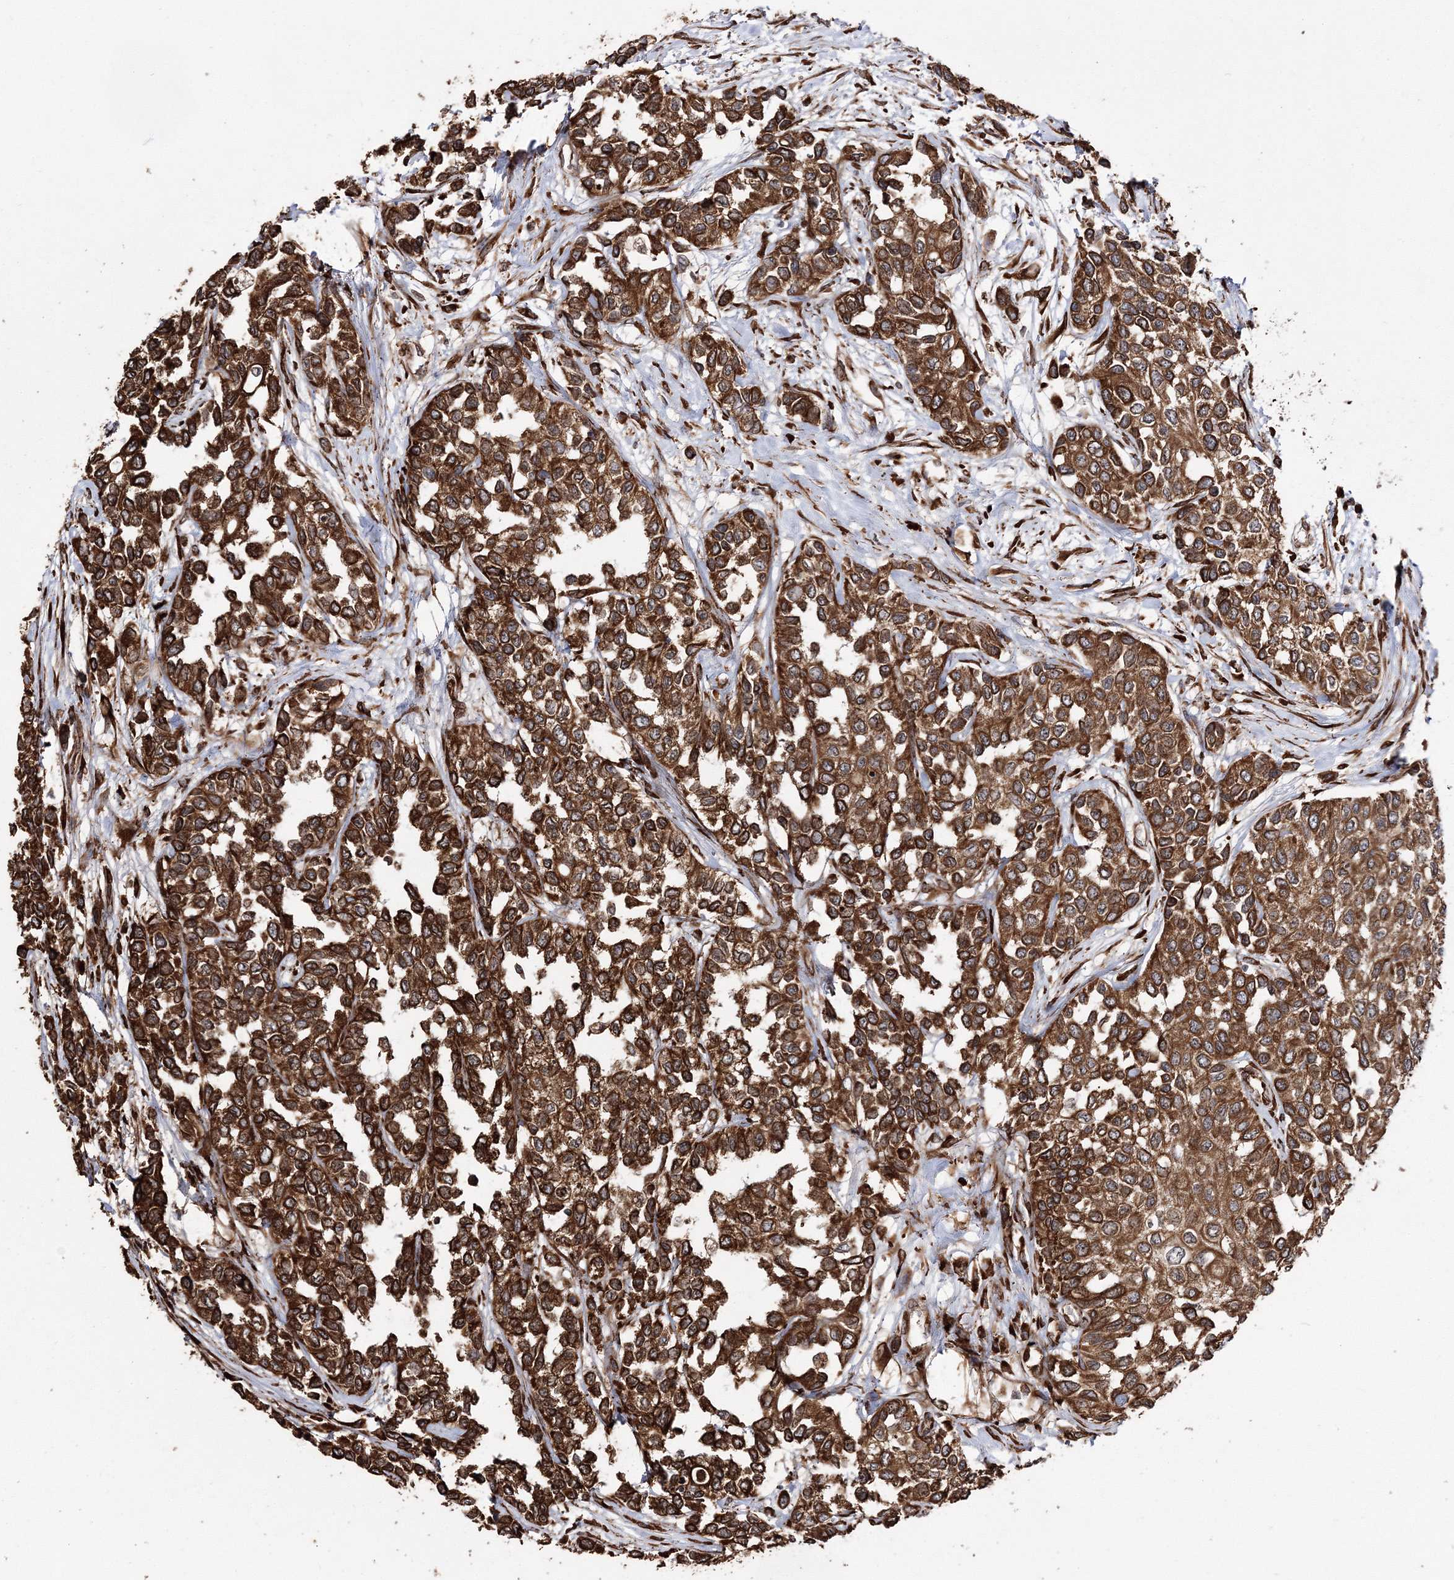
{"staining": {"intensity": "strong", "quantity": ">75%", "location": "cytoplasmic/membranous"}, "tissue": "urothelial cancer", "cell_type": "Tumor cells", "image_type": "cancer", "snomed": [{"axis": "morphology", "description": "Normal tissue, NOS"}, {"axis": "morphology", "description": "Urothelial carcinoma, High grade"}, {"axis": "topography", "description": "Vascular tissue"}, {"axis": "topography", "description": "Urinary bladder"}], "caption": "This is a histology image of IHC staining of urothelial carcinoma (high-grade), which shows strong positivity in the cytoplasmic/membranous of tumor cells.", "gene": "SCRN3", "patient": {"sex": "female", "age": 56}}